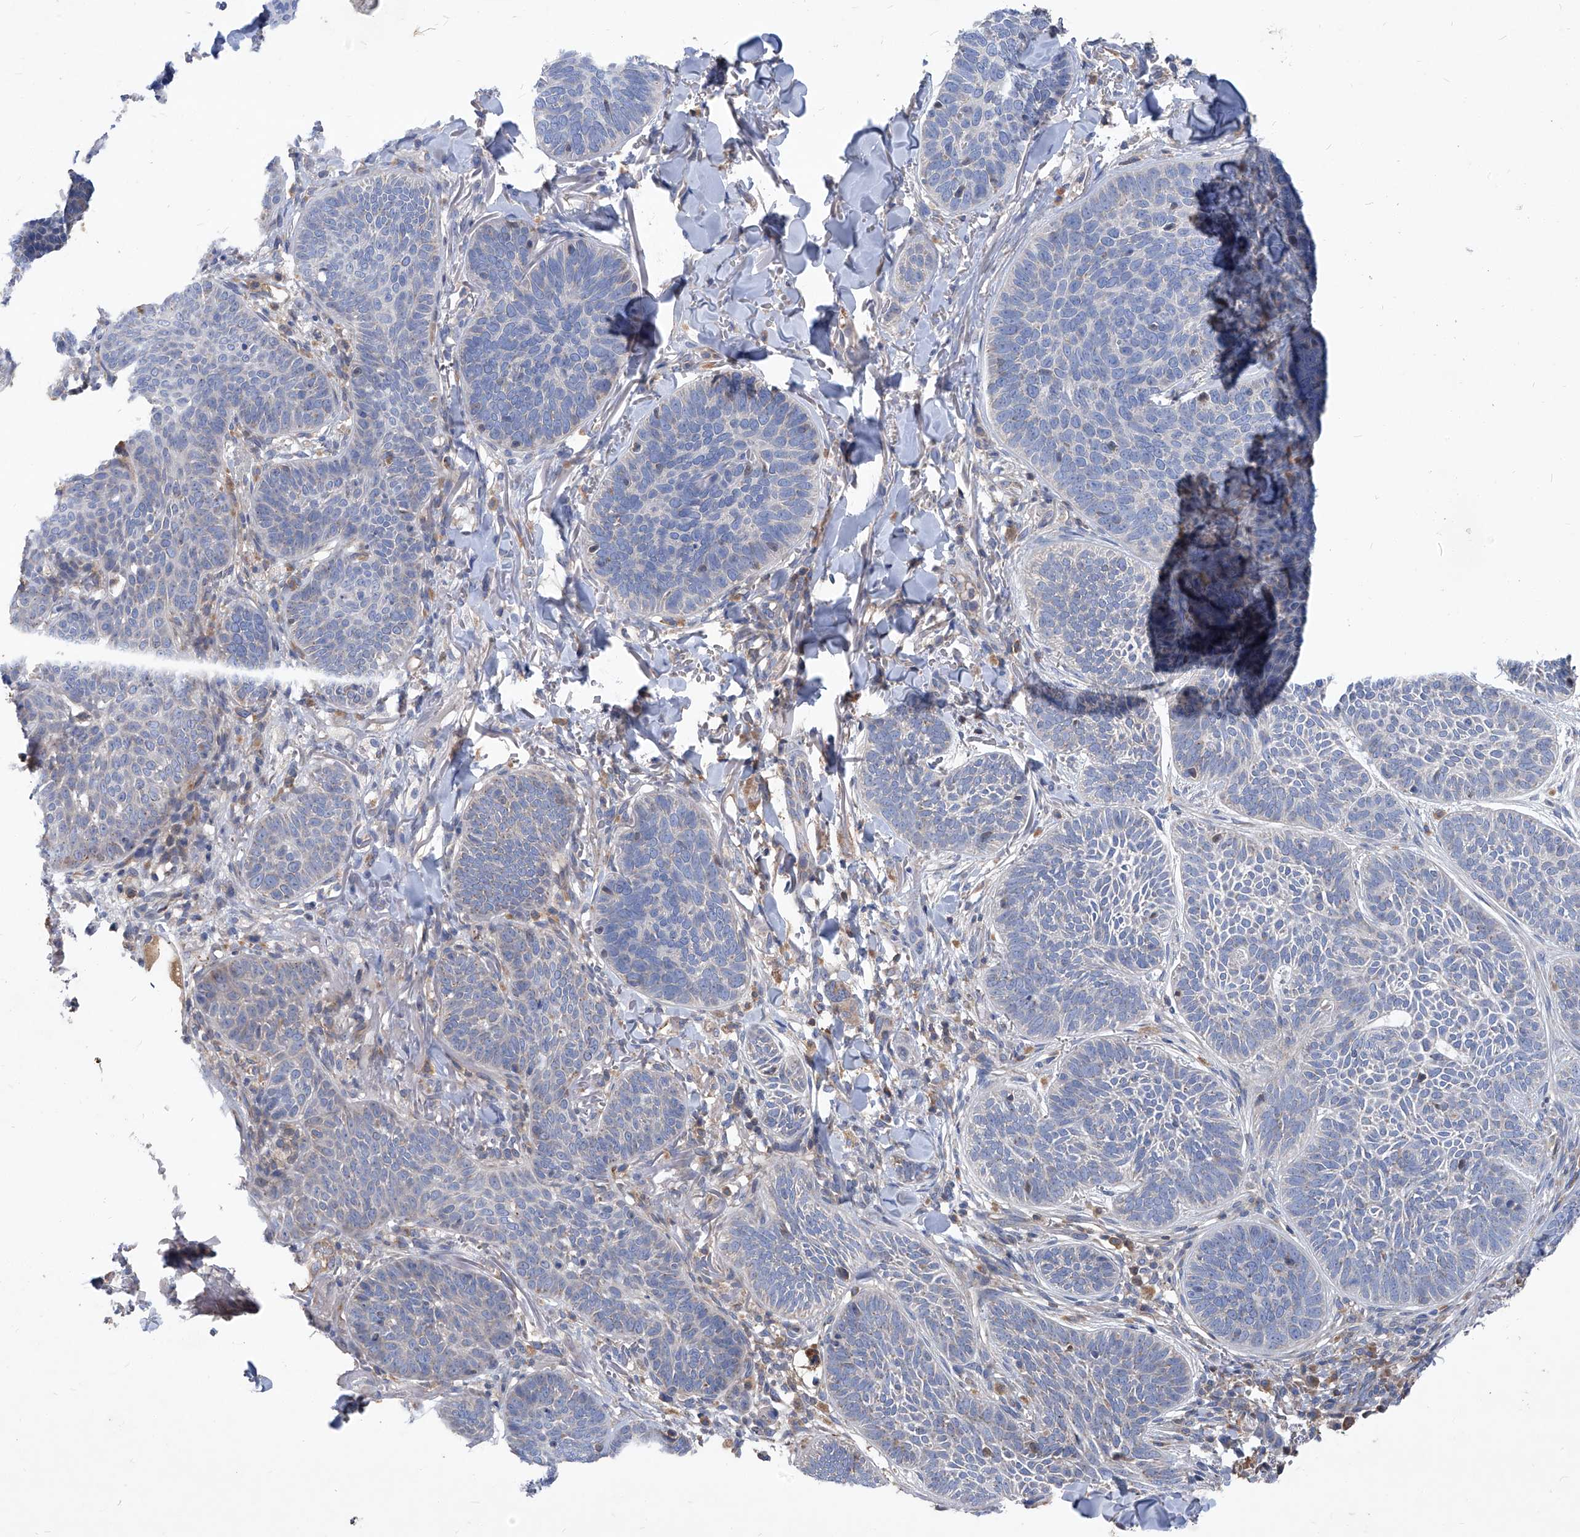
{"staining": {"intensity": "negative", "quantity": "none", "location": "none"}, "tissue": "skin cancer", "cell_type": "Tumor cells", "image_type": "cancer", "snomed": [{"axis": "morphology", "description": "Basal cell carcinoma"}, {"axis": "topography", "description": "Skin"}], "caption": "Micrograph shows no protein staining in tumor cells of skin basal cell carcinoma tissue. (Stains: DAB (3,3'-diaminobenzidine) immunohistochemistry with hematoxylin counter stain, Microscopy: brightfield microscopy at high magnification).", "gene": "EPHA8", "patient": {"sex": "male", "age": 85}}